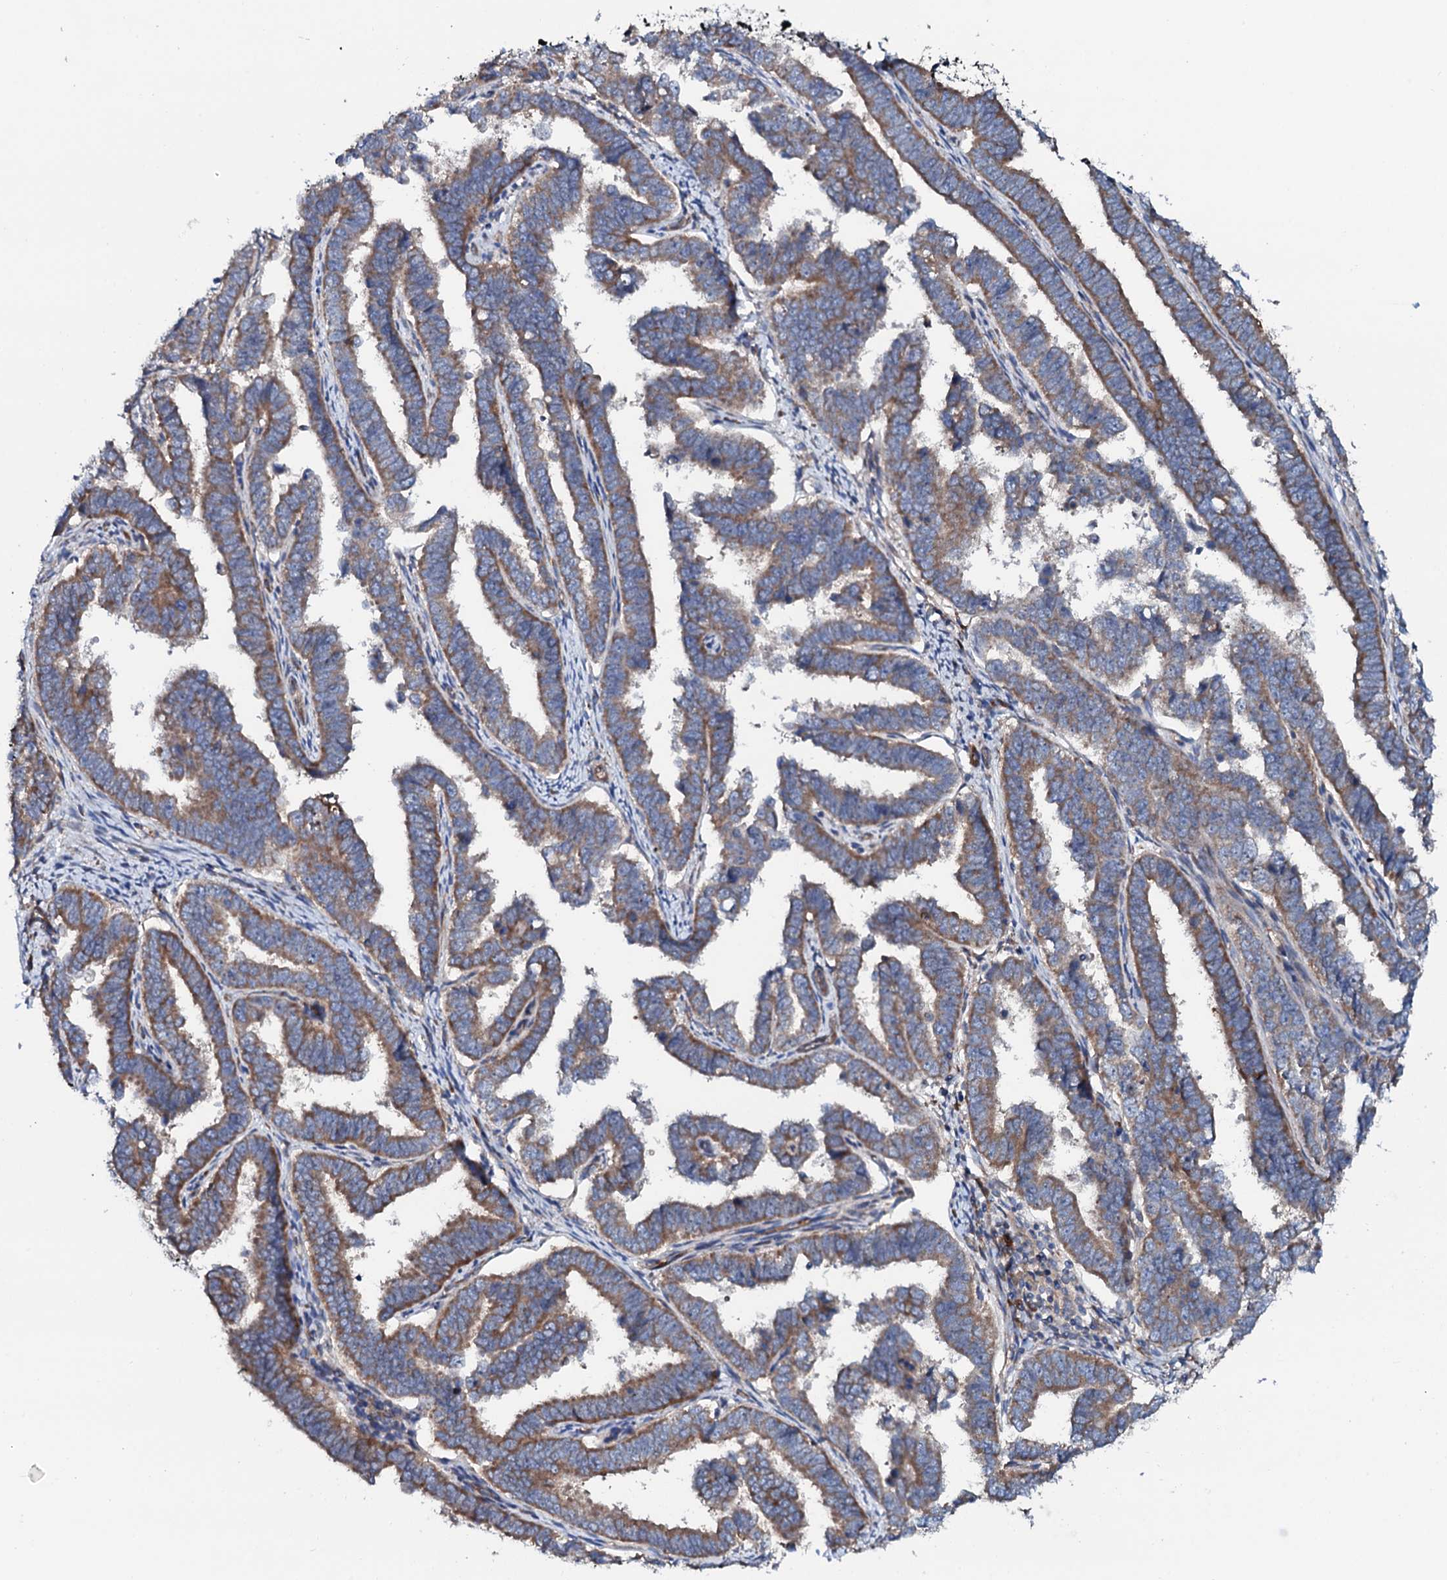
{"staining": {"intensity": "moderate", "quantity": ">75%", "location": "cytoplasmic/membranous"}, "tissue": "endometrial cancer", "cell_type": "Tumor cells", "image_type": "cancer", "snomed": [{"axis": "morphology", "description": "Adenocarcinoma, NOS"}, {"axis": "topography", "description": "Endometrium"}], "caption": "The image displays a brown stain indicating the presence of a protein in the cytoplasmic/membranous of tumor cells in endometrial adenocarcinoma.", "gene": "STARD13", "patient": {"sex": "female", "age": 75}}